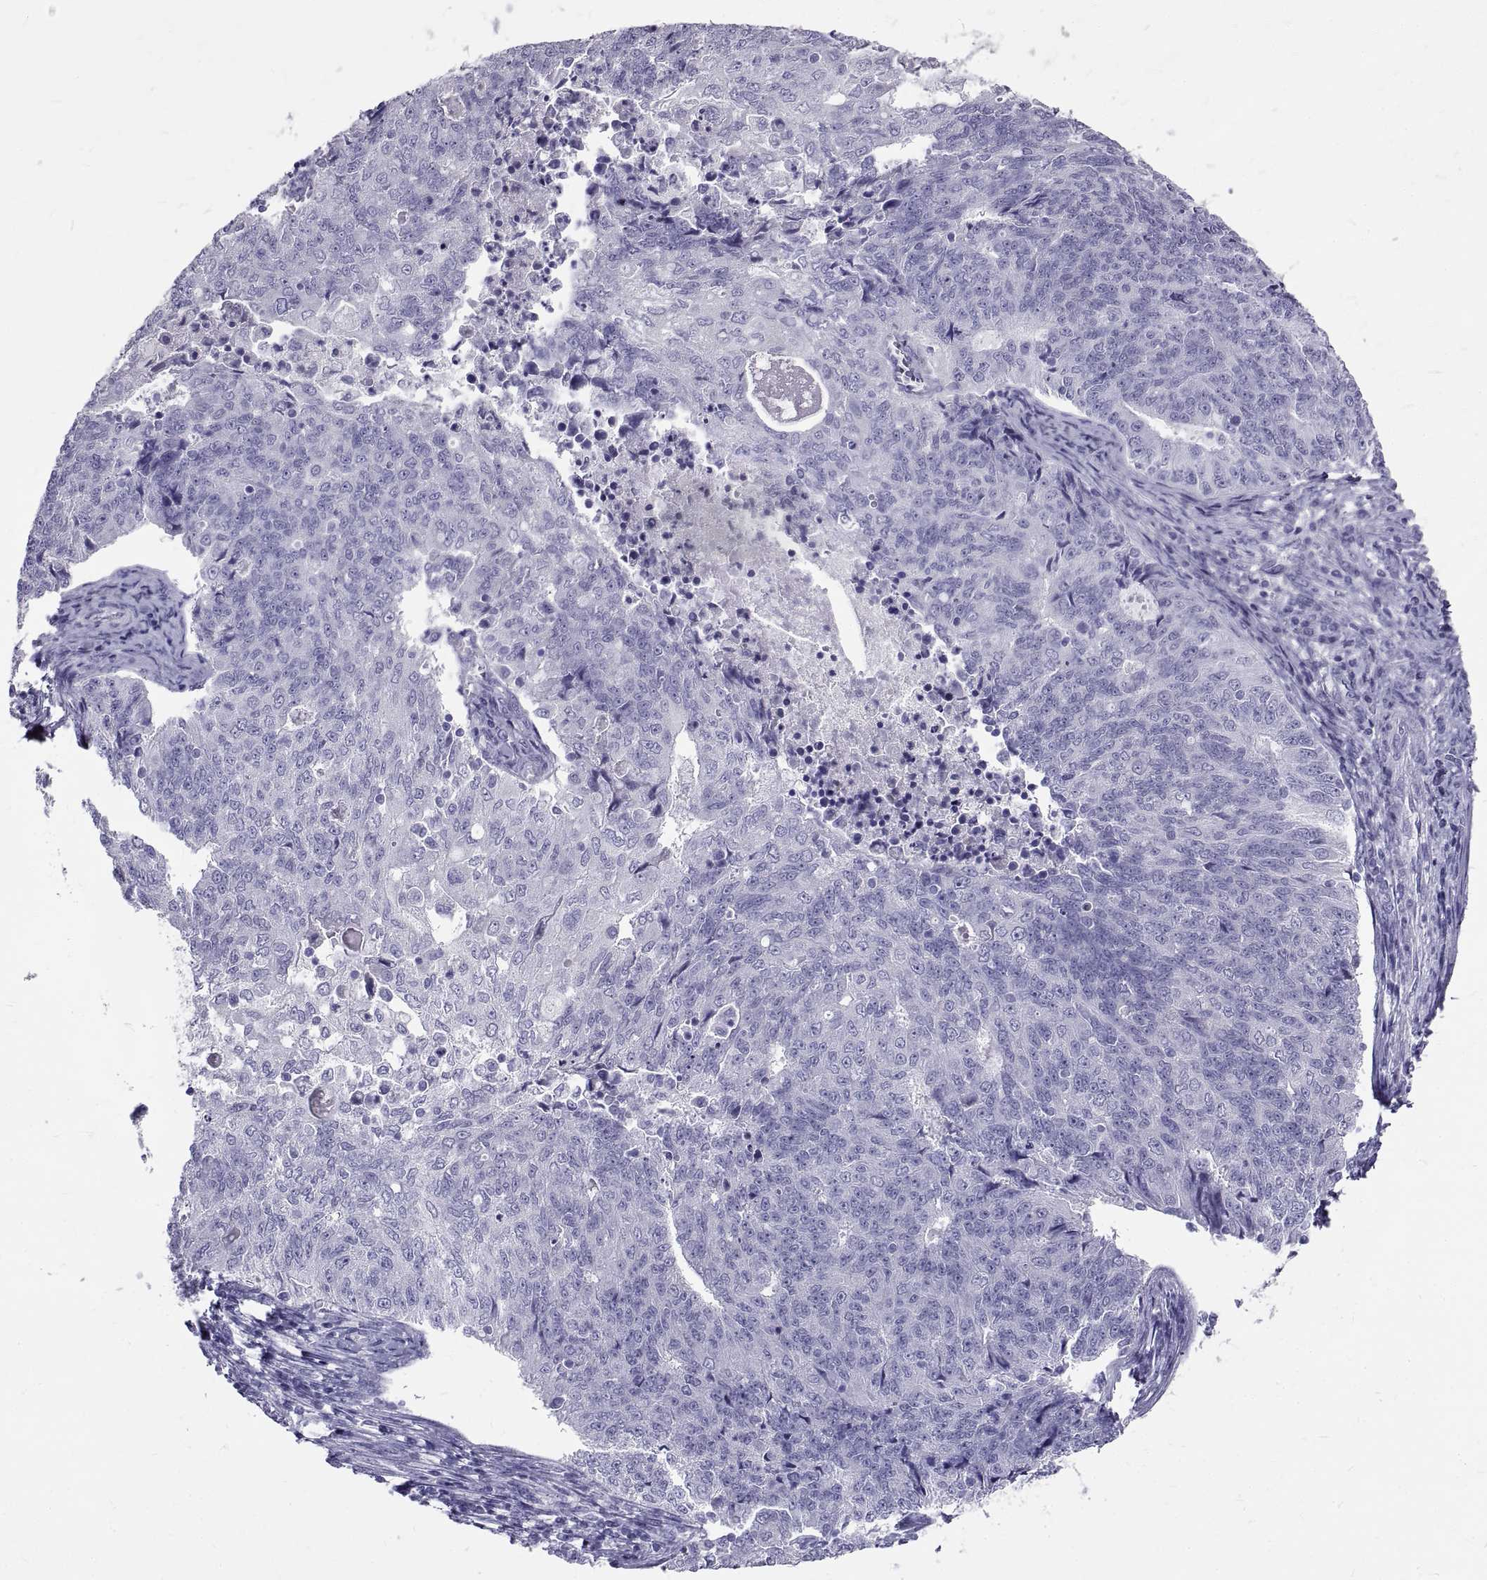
{"staining": {"intensity": "negative", "quantity": "none", "location": "none"}, "tissue": "endometrial cancer", "cell_type": "Tumor cells", "image_type": "cancer", "snomed": [{"axis": "morphology", "description": "Adenocarcinoma, NOS"}, {"axis": "topography", "description": "Endometrium"}], "caption": "IHC histopathology image of neoplastic tissue: adenocarcinoma (endometrial) stained with DAB displays no significant protein staining in tumor cells.", "gene": "GNG12", "patient": {"sex": "female", "age": 43}}